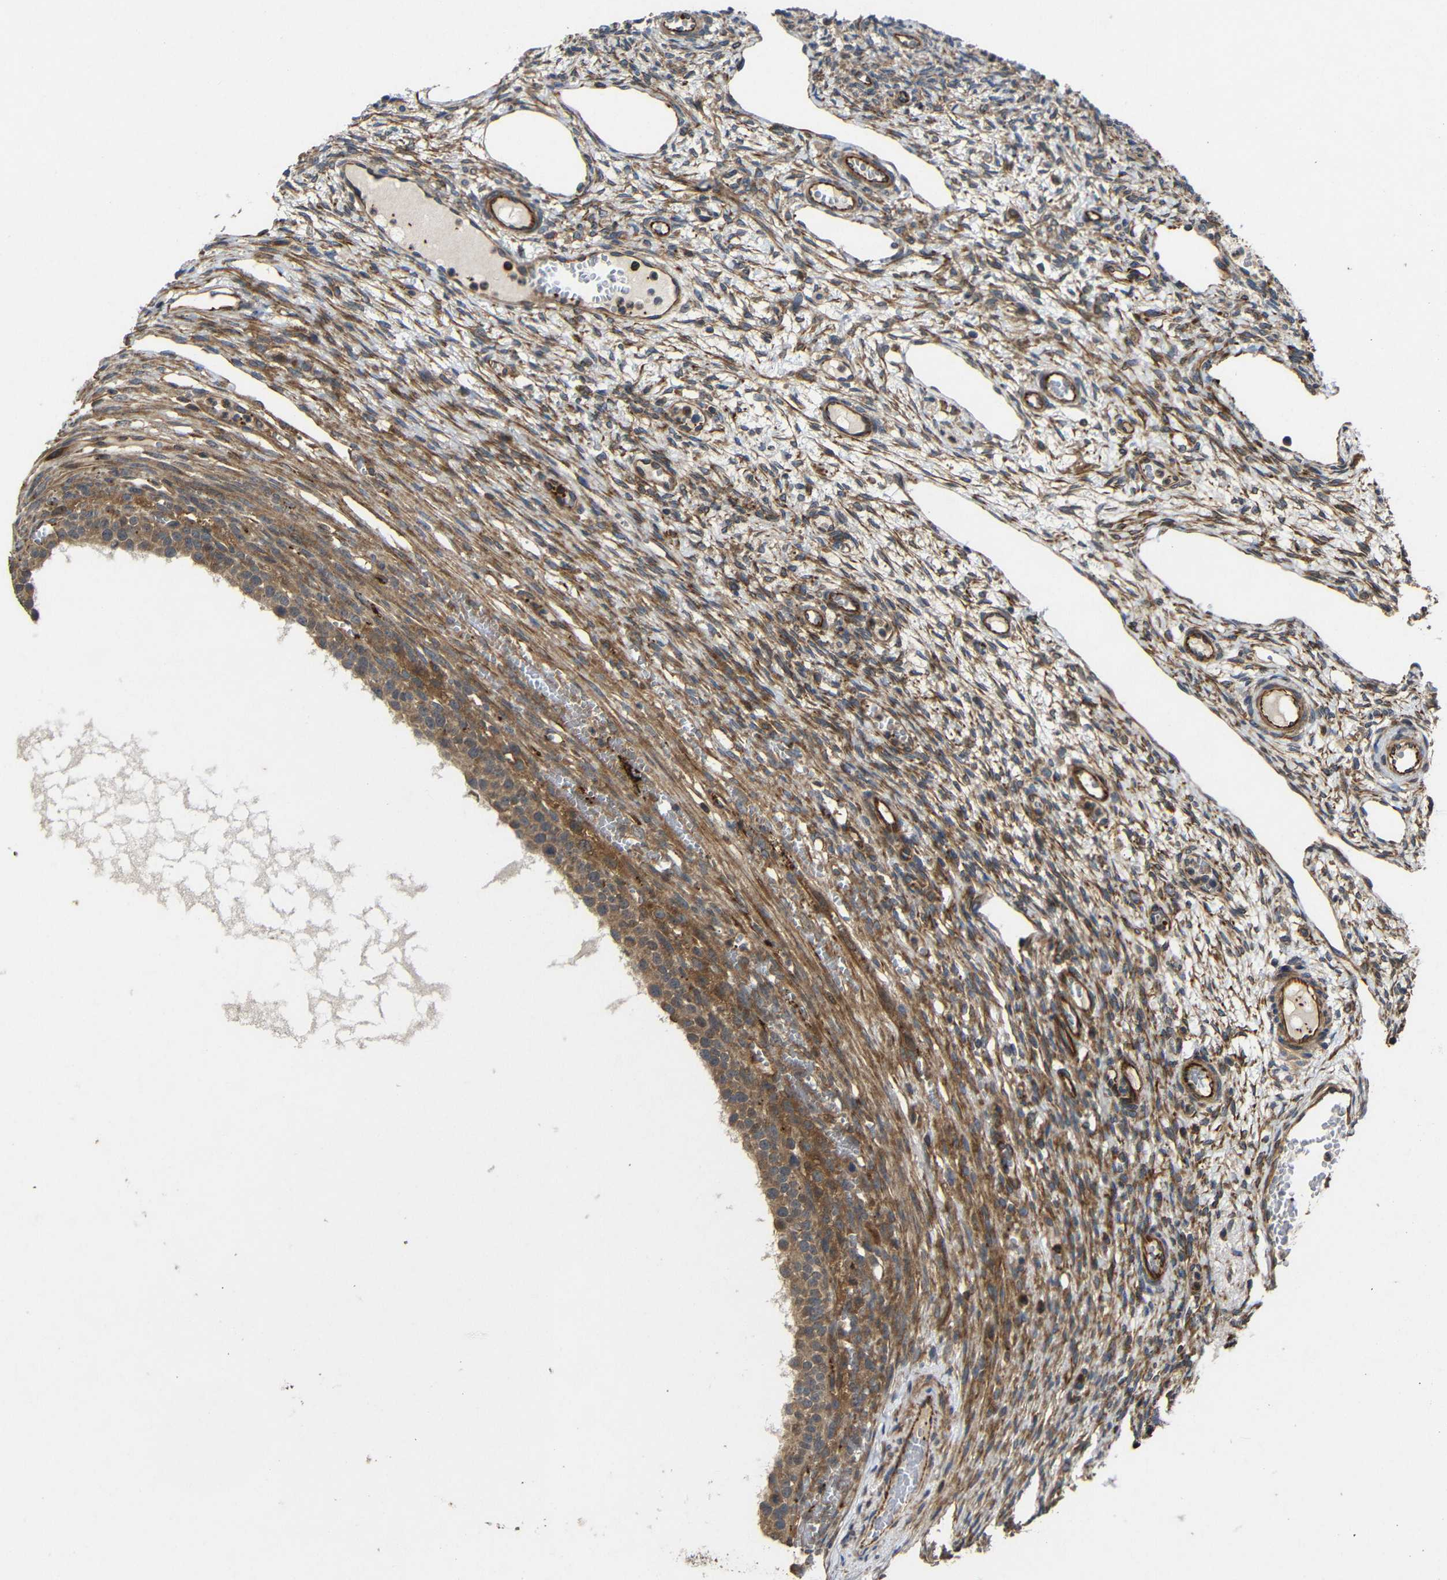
{"staining": {"intensity": "moderate", "quantity": ">75%", "location": "cytoplasmic/membranous"}, "tissue": "ovary", "cell_type": "Follicle cells", "image_type": "normal", "snomed": [{"axis": "morphology", "description": "Normal tissue, NOS"}, {"axis": "topography", "description": "Ovary"}], "caption": "This histopathology image shows immunohistochemistry (IHC) staining of normal ovary, with medium moderate cytoplasmic/membranous positivity in about >75% of follicle cells.", "gene": "EIF2S1", "patient": {"sex": "female", "age": 33}}